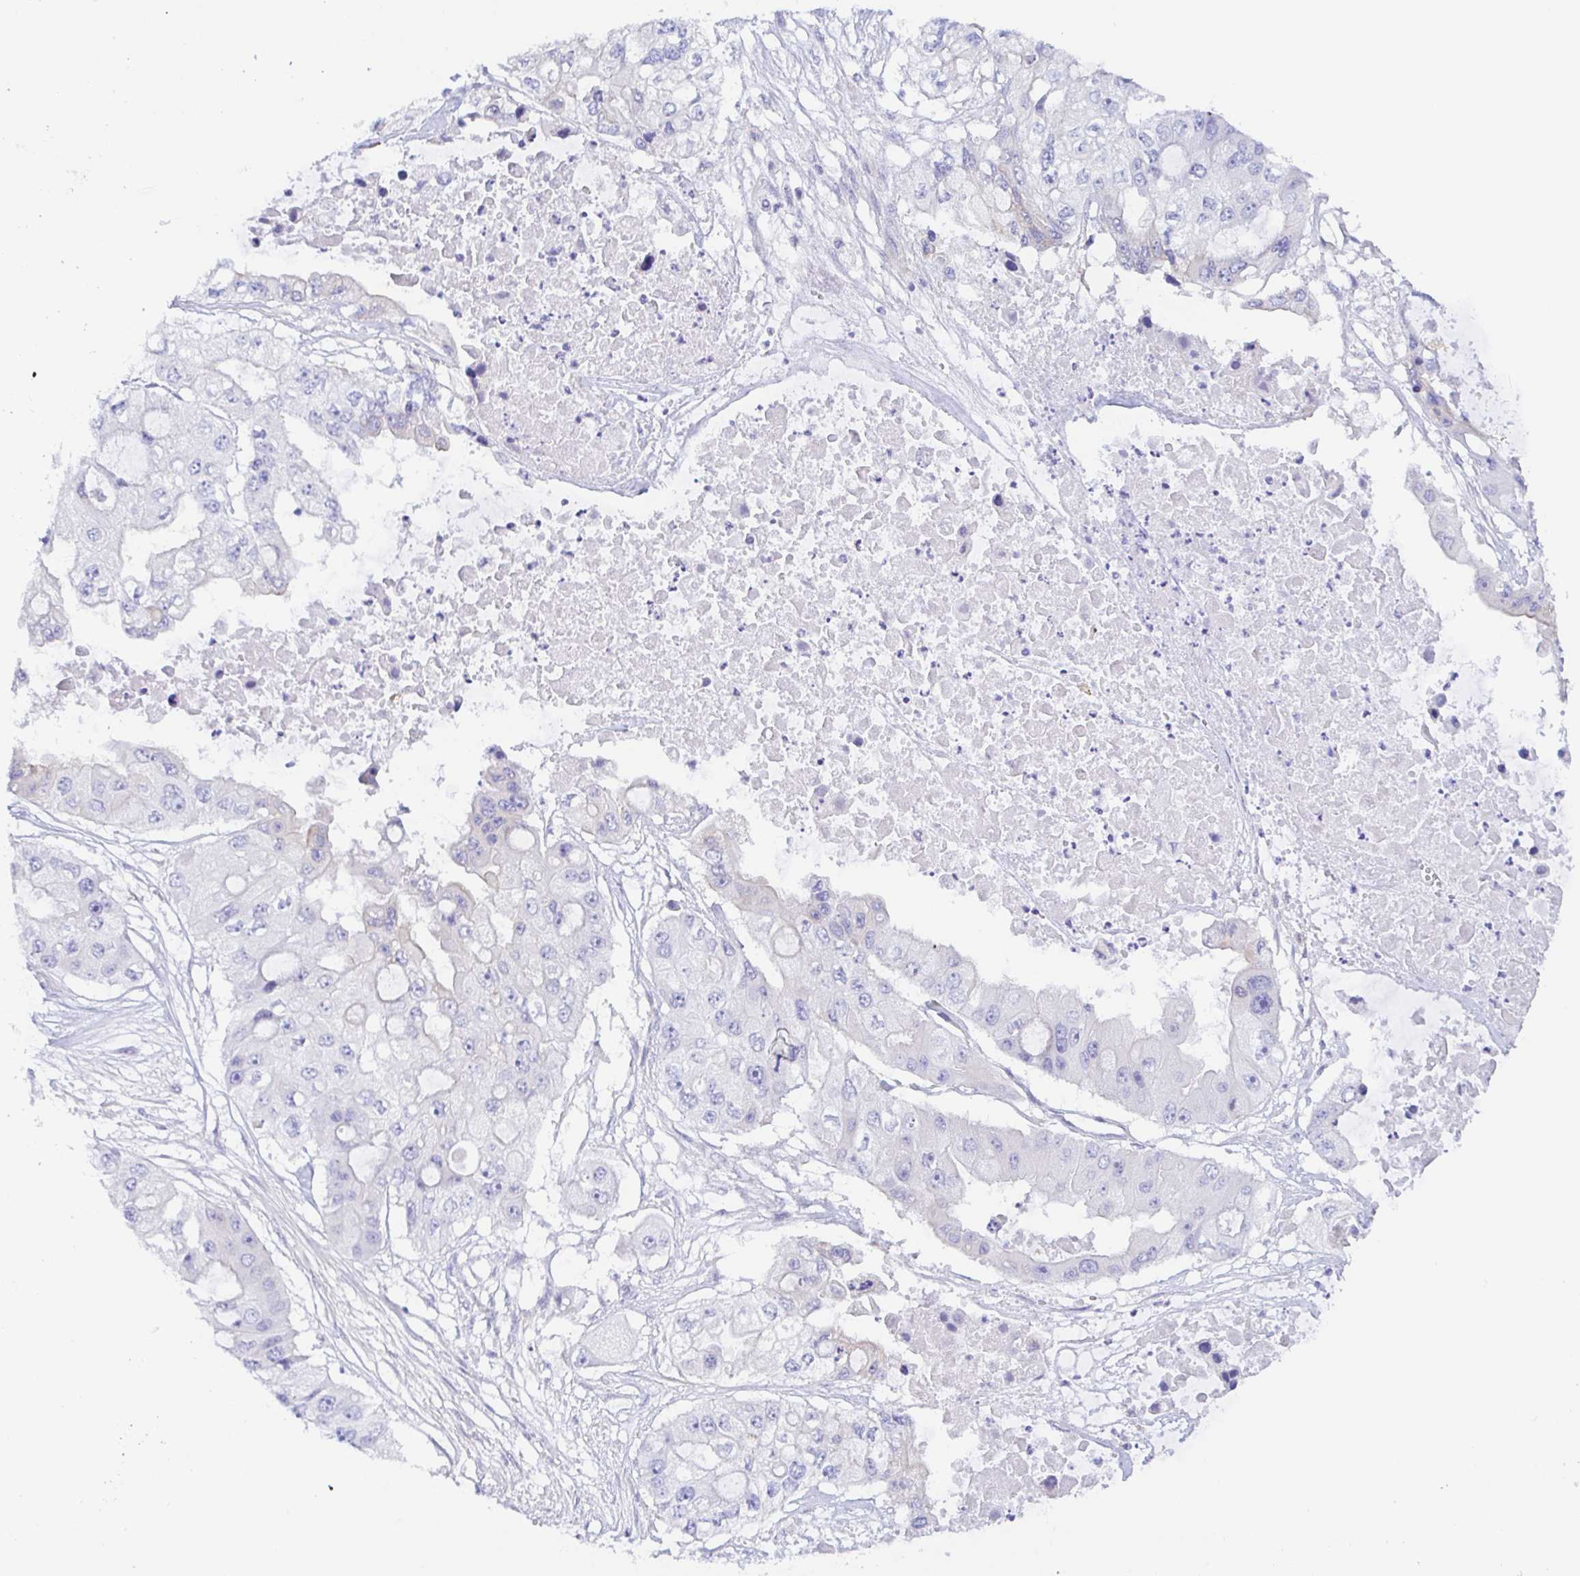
{"staining": {"intensity": "negative", "quantity": "none", "location": "none"}, "tissue": "ovarian cancer", "cell_type": "Tumor cells", "image_type": "cancer", "snomed": [{"axis": "morphology", "description": "Cystadenocarcinoma, serous, NOS"}, {"axis": "topography", "description": "Ovary"}], "caption": "IHC image of human ovarian cancer stained for a protein (brown), which displays no staining in tumor cells.", "gene": "ARL4D", "patient": {"sex": "female", "age": 56}}